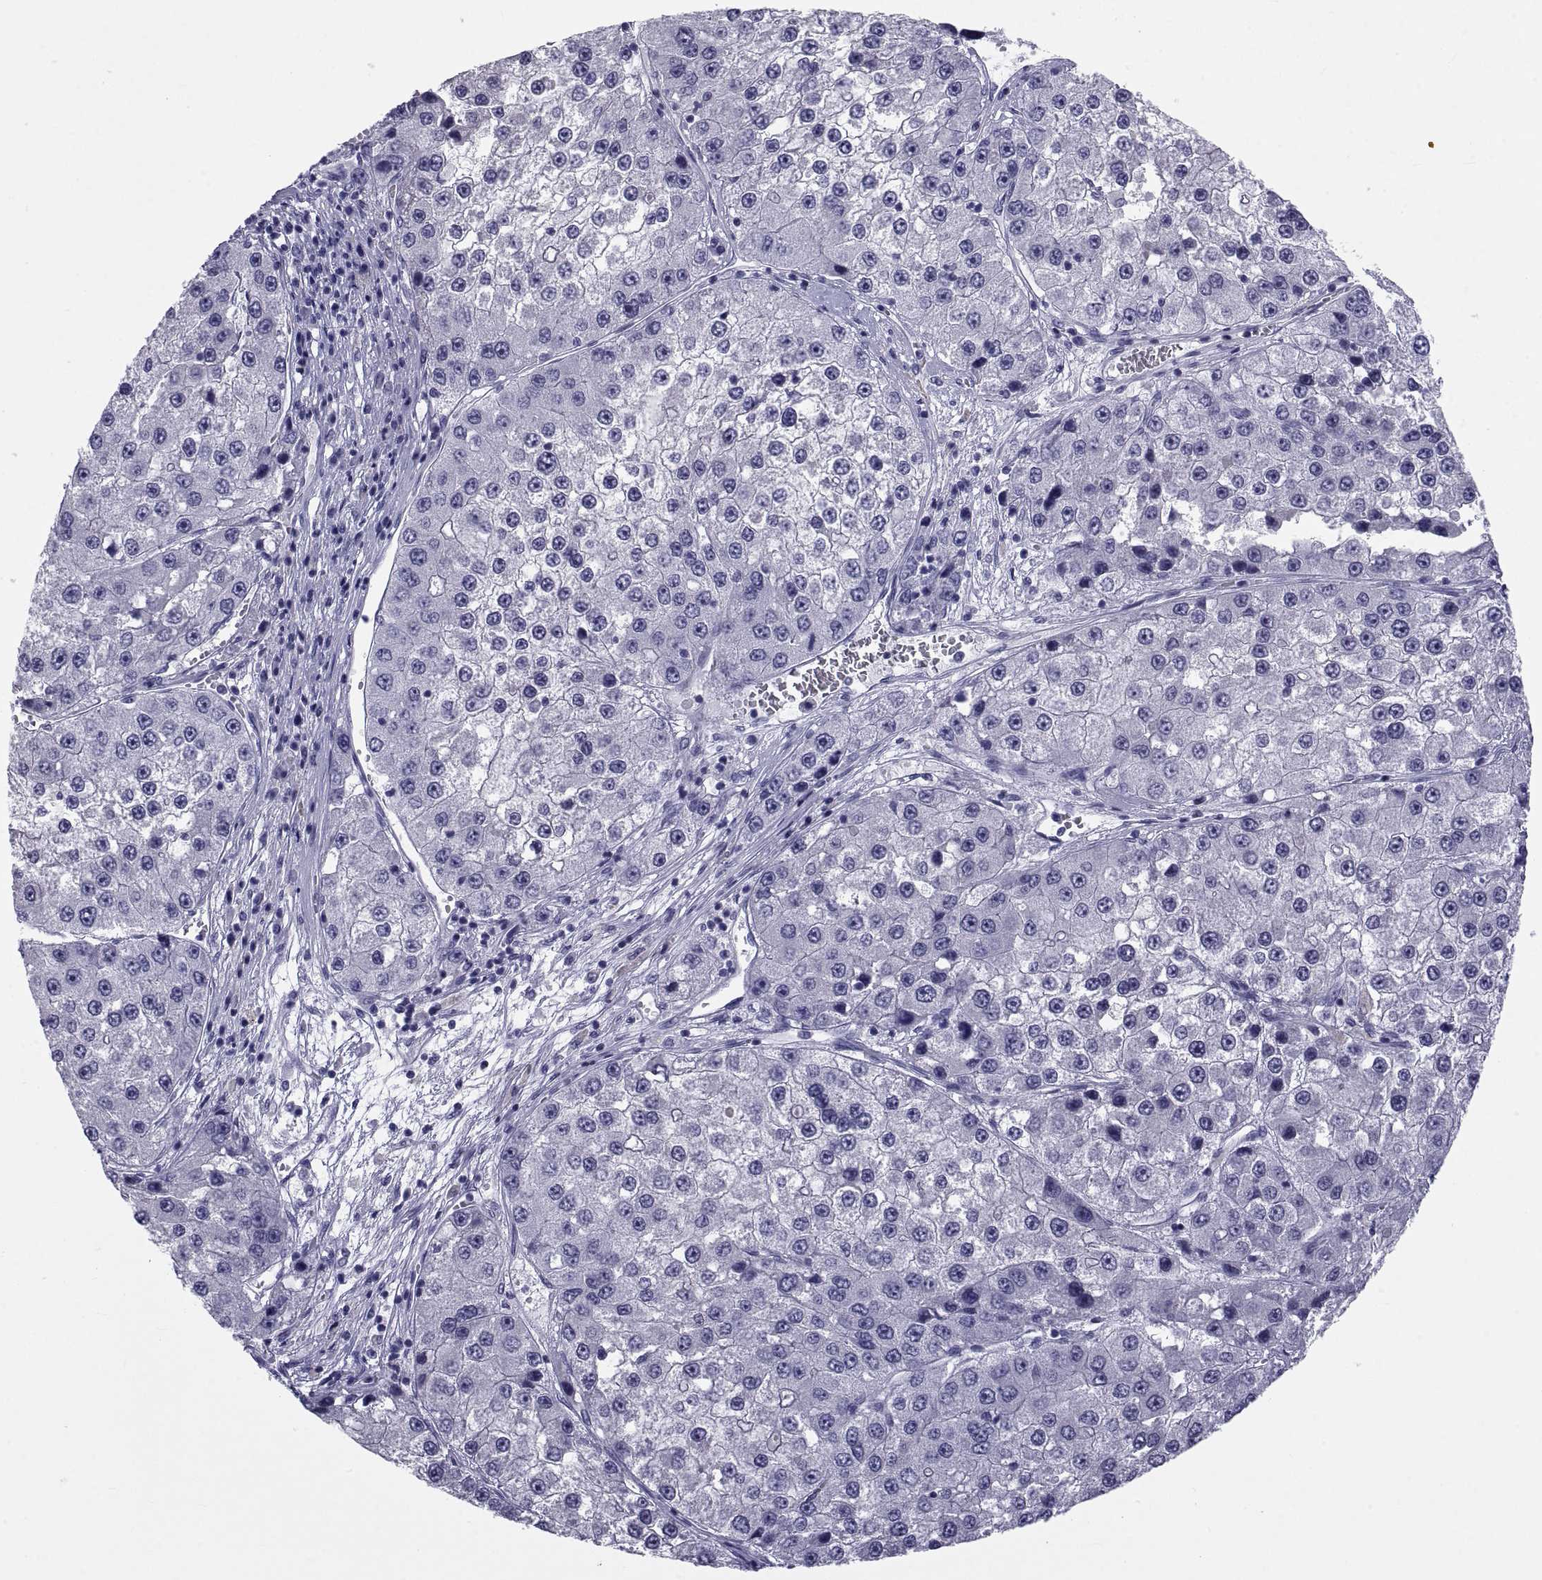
{"staining": {"intensity": "negative", "quantity": "none", "location": "none"}, "tissue": "liver cancer", "cell_type": "Tumor cells", "image_type": "cancer", "snomed": [{"axis": "morphology", "description": "Carcinoma, Hepatocellular, NOS"}, {"axis": "topography", "description": "Liver"}], "caption": "IHC photomicrograph of liver cancer (hepatocellular carcinoma) stained for a protein (brown), which reveals no staining in tumor cells.", "gene": "NPTX2", "patient": {"sex": "female", "age": 73}}